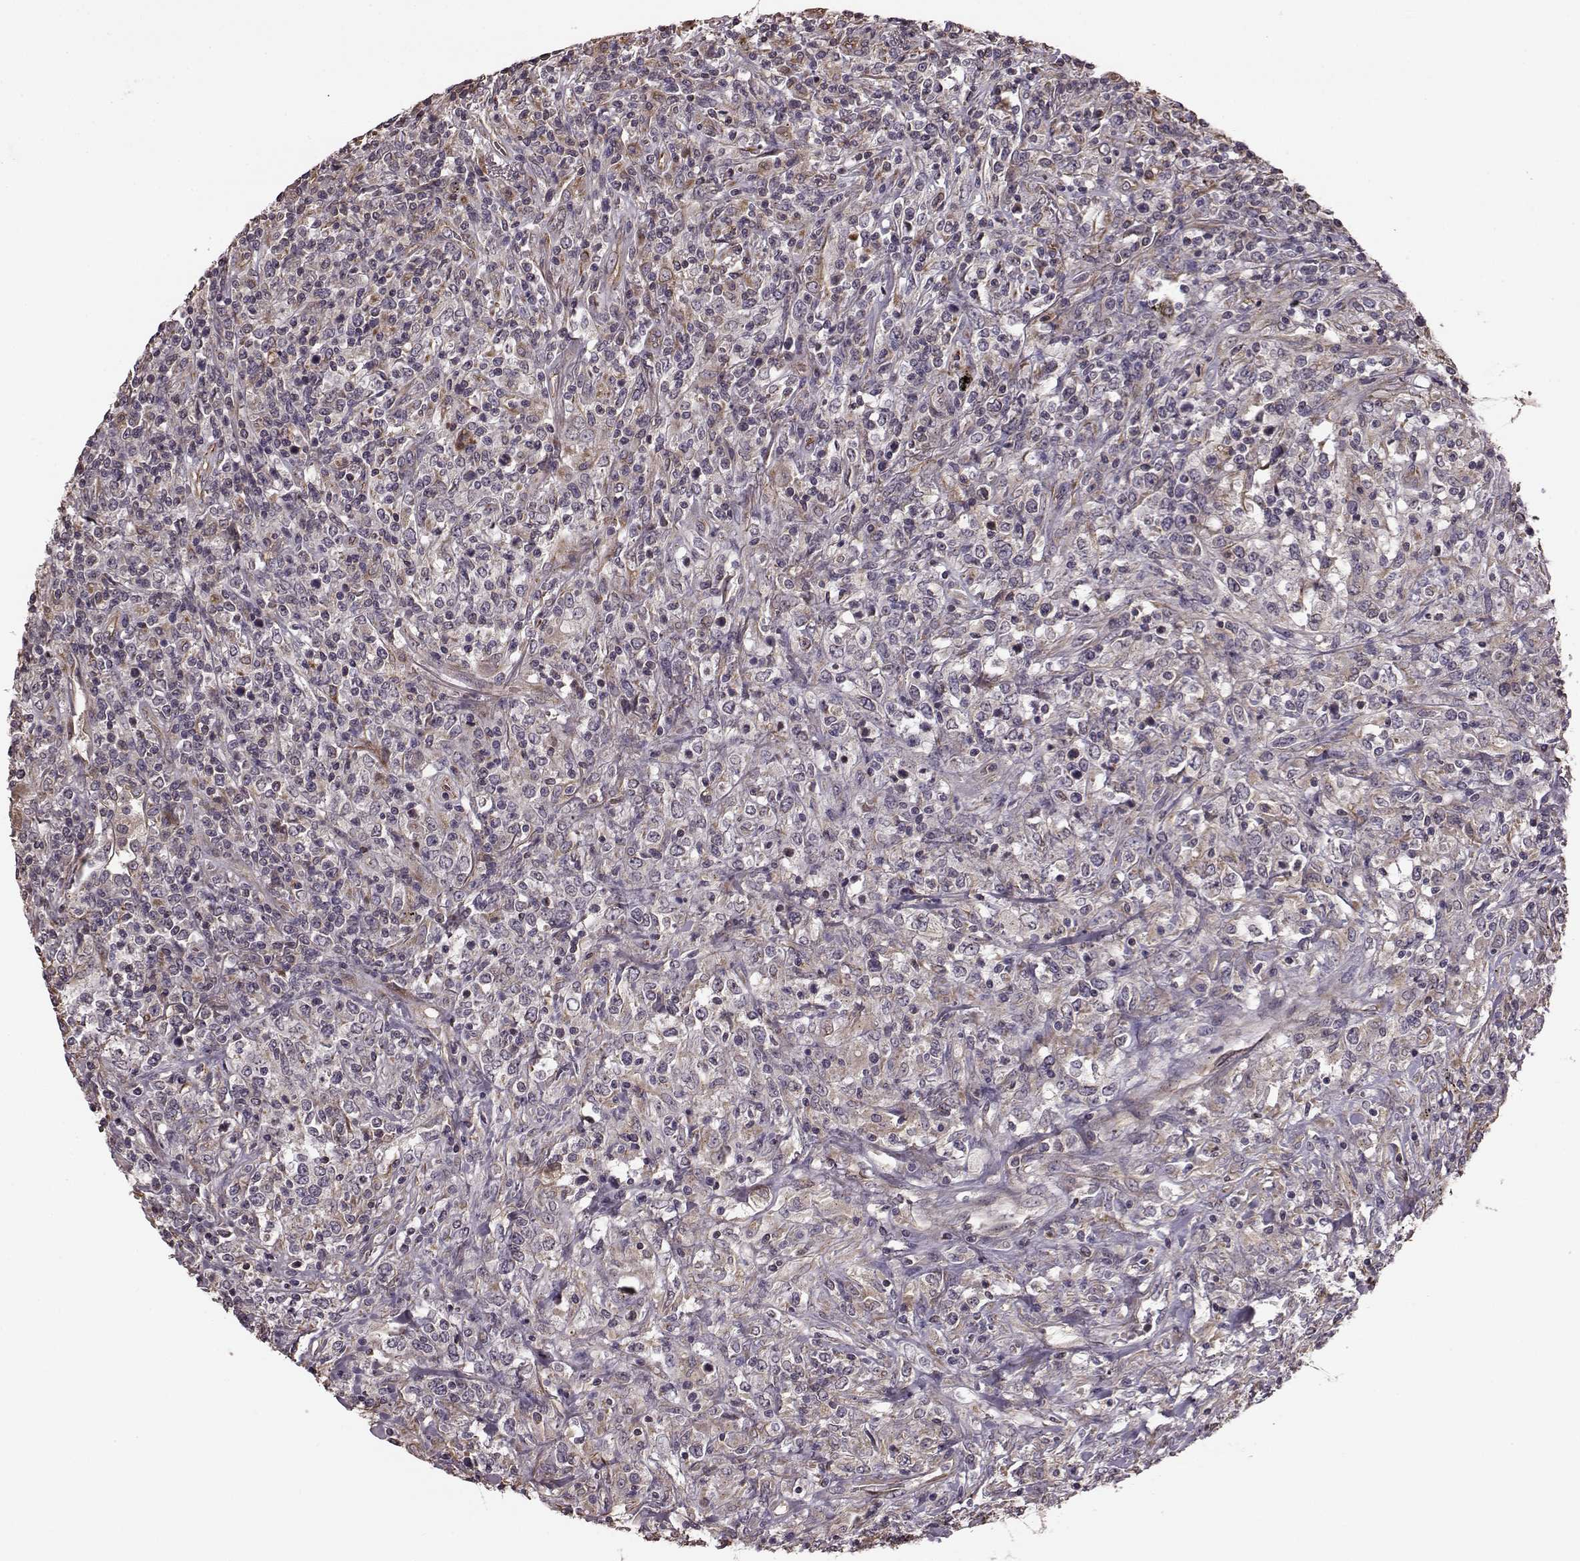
{"staining": {"intensity": "negative", "quantity": "none", "location": "none"}, "tissue": "lymphoma", "cell_type": "Tumor cells", "image_type": "cancer", "snomed": [{"axis": "morphology", "description": "Malignant lymphoma, non-Hodgkin's type, High grade"}, {"axis": "topography", "description": "Lung"}], "caption": "Immunohistochemistry micrograph of human malignant lymphoma, non-Hodgkin's type (high-grade) stained for a protein (brown), which demonstrates no expression in tumor cells. (IHC, brightfield microscopy, high magnification).", "gene": "NTF3", "patient": {"sex": "male", "age": 79}}